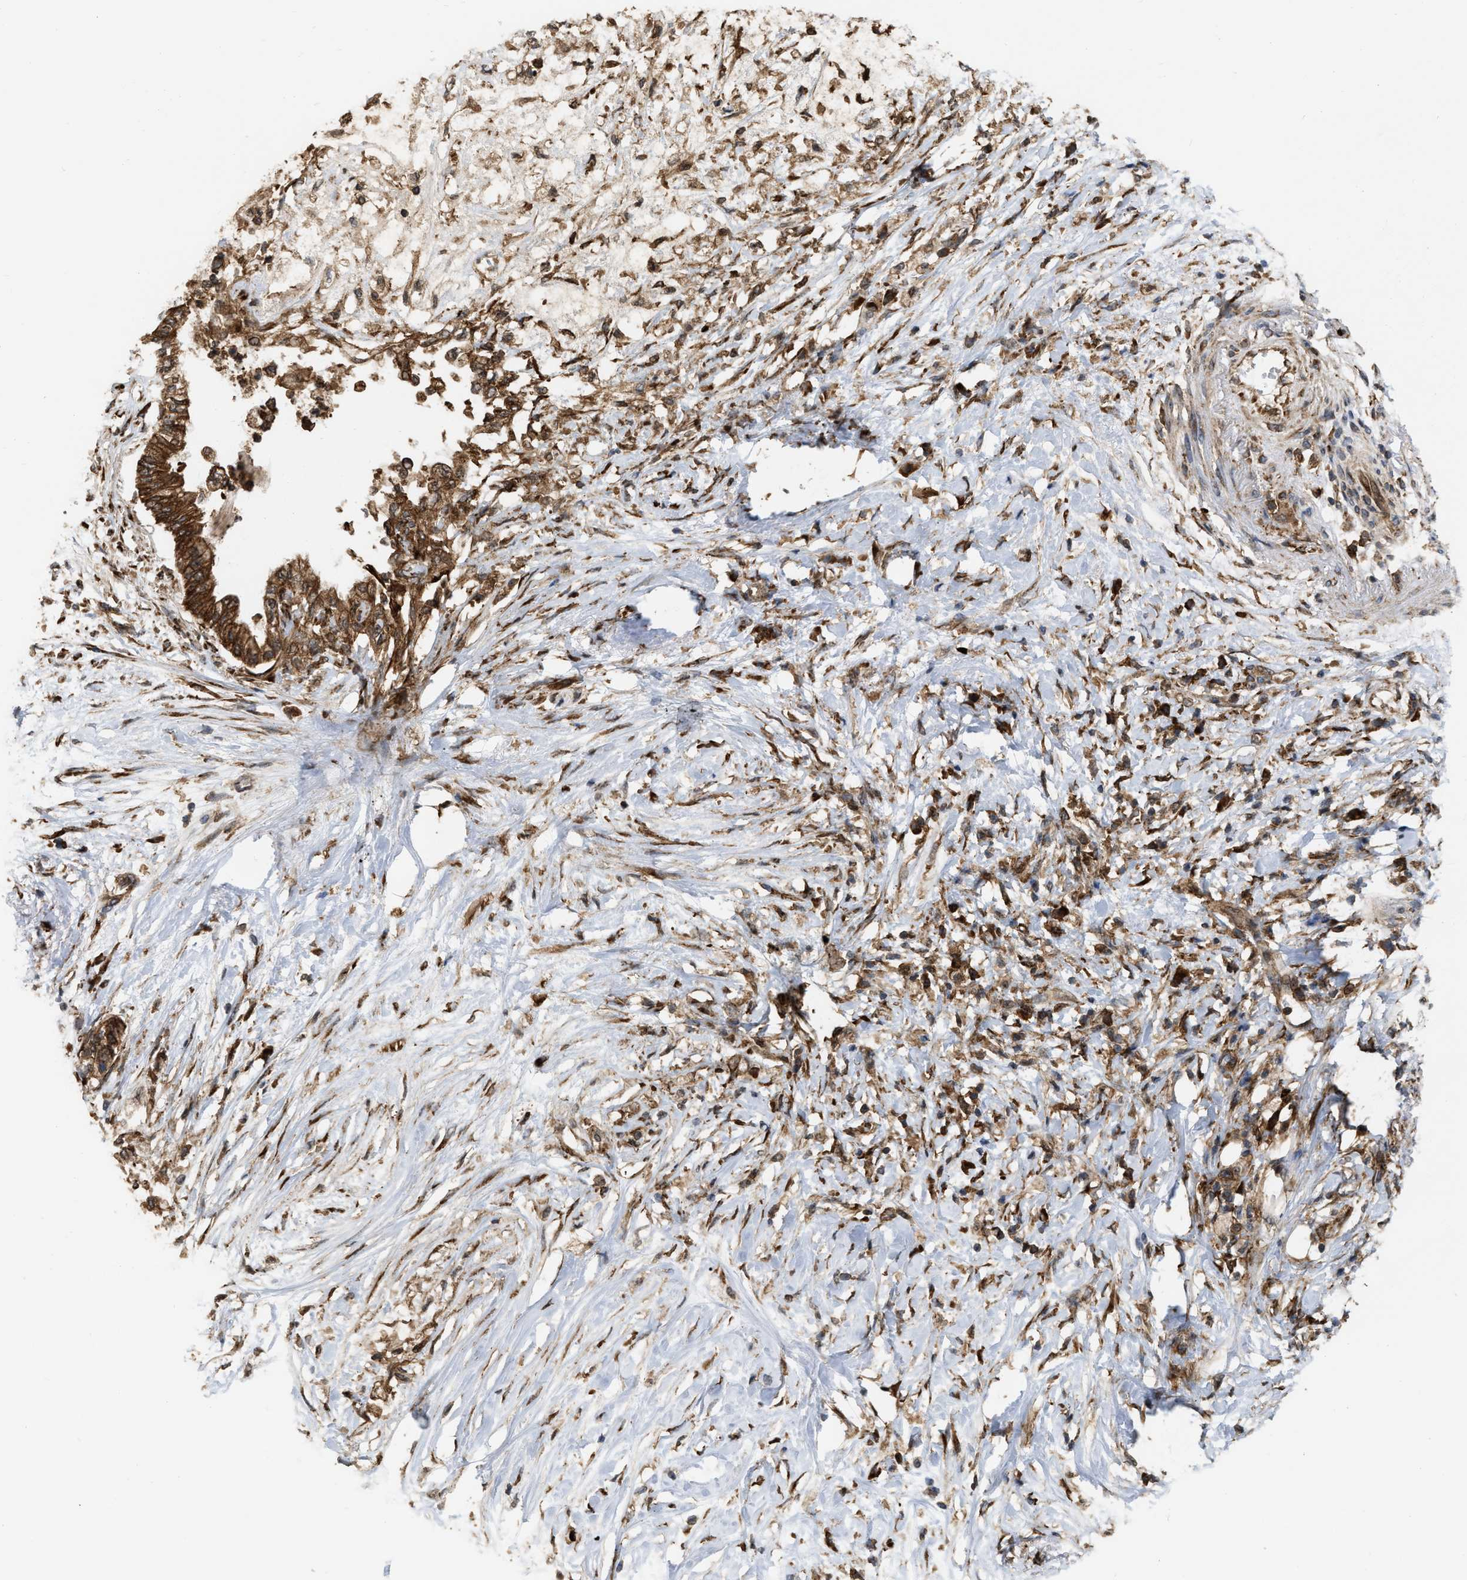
{"staining": {"intensity": "strong", "quantity": ">75%", "location": "cytoplasmic/membranous"}, "tissue": "pancreatic cancer", "cell_type": "Tumor cells", "image_type": "cancer", "snomed": [{"axis": "morphology", "description": "Normal tissue, NOS"}, {"axis": "morphology", "description": "Adenocarcinoma, NOS"}, {"axis": "topography", "description": "Pancreas"}, {"axis": "topography", "description": "Duodenum"}], "caption": "Protein staining of adenocarcinoma (pancreatic) tissue exhibits strong cytoplasmic/membranous expression in approximately >75% of tumor cells.", "gene": "IQCE", "patient": {"sex": "female", "age": 60}}